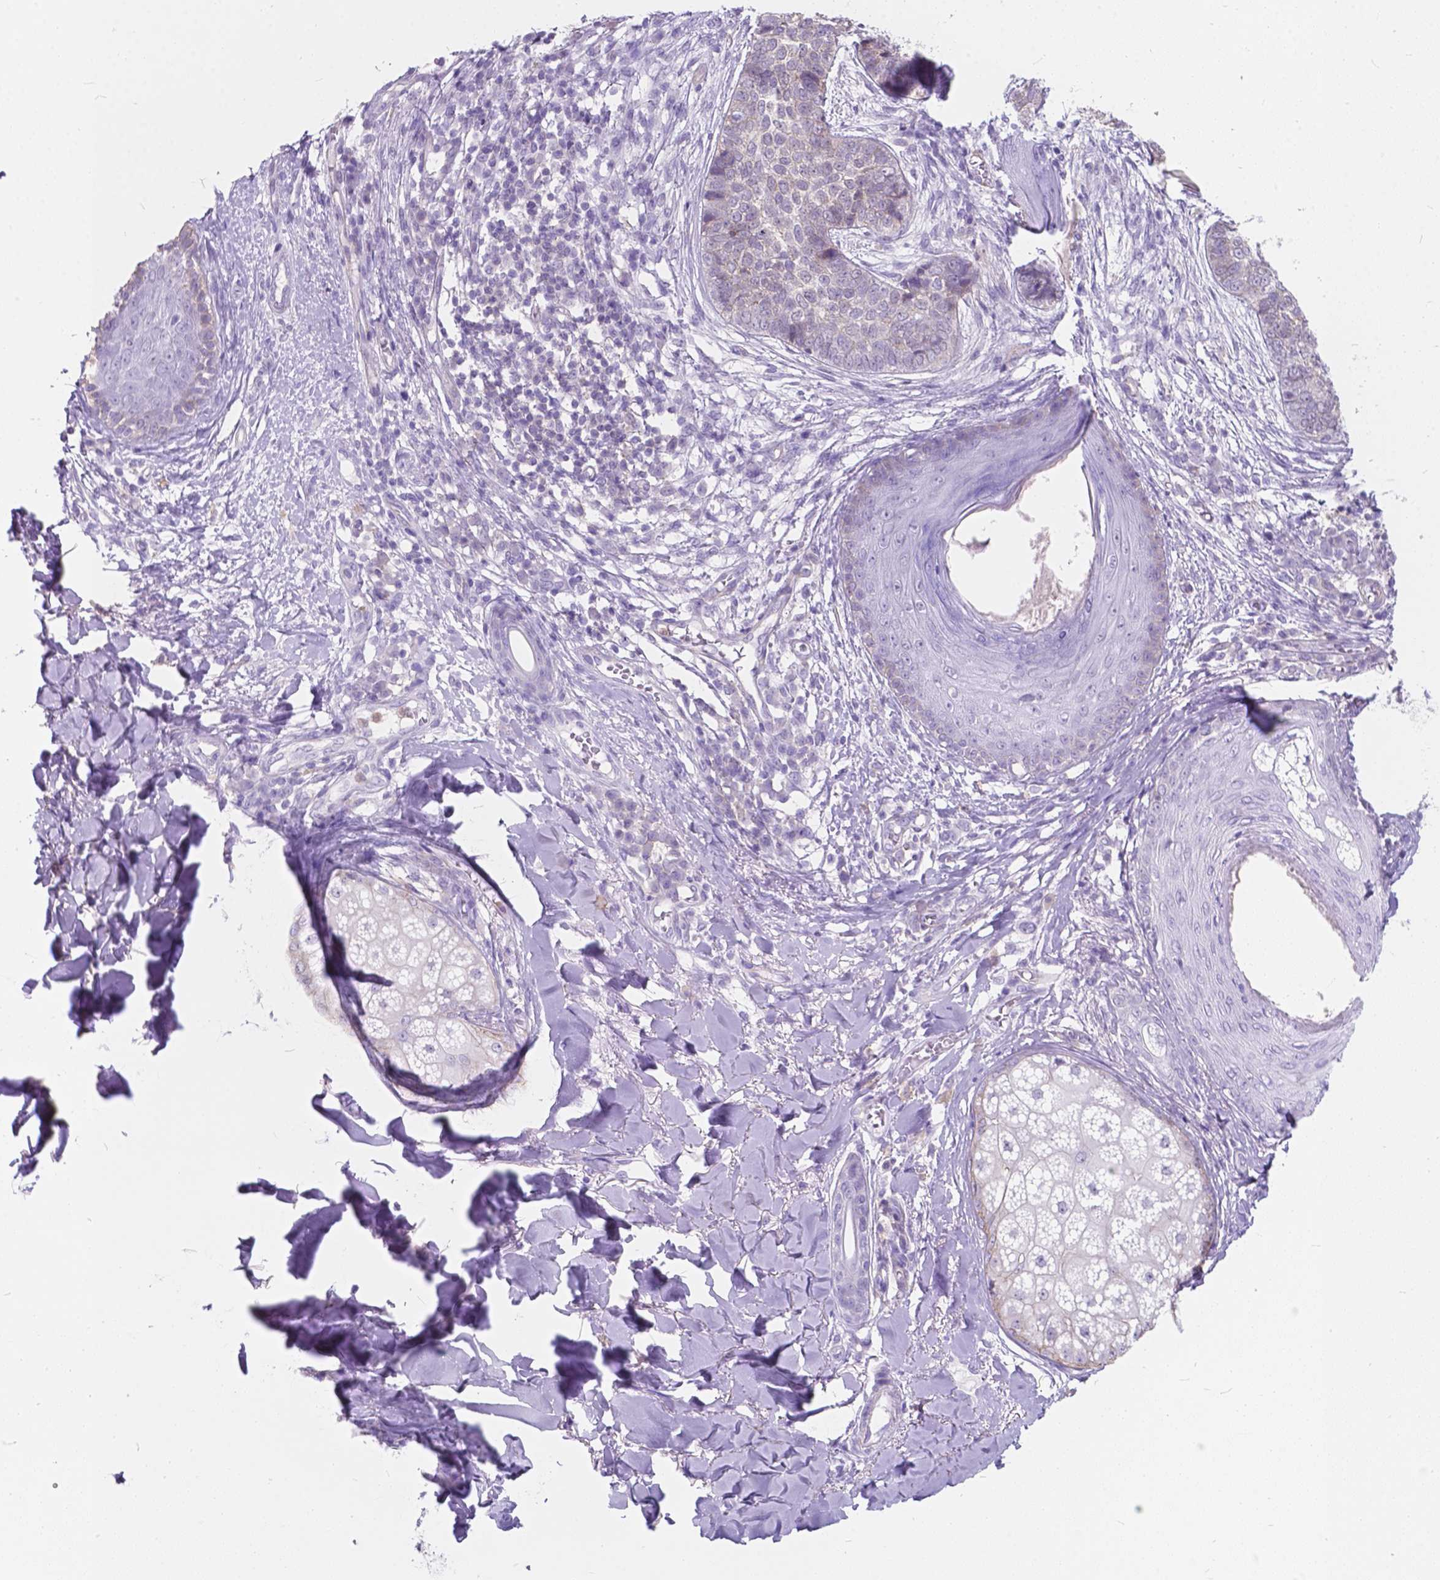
{"staining": {"intensity": "negative", "quantity": "none", "location": "none"}, "tissue": "skin cancer", "cell_type": "Tumor cells", "image_type": "cancer", "snomed": [{"axis": "morphology", "description": "Basal cell carcinoma"}, {"axis": "topography", "description": "Skin"}], "caption": "High power microscopy image of an immunohistochemistry (IHC) histopathology image of skin basal cell carcinoma, revealing no significant staining in tumor cells.", "gene": "KIAA0040", "patient": {"sex": "female", "age": 69}}